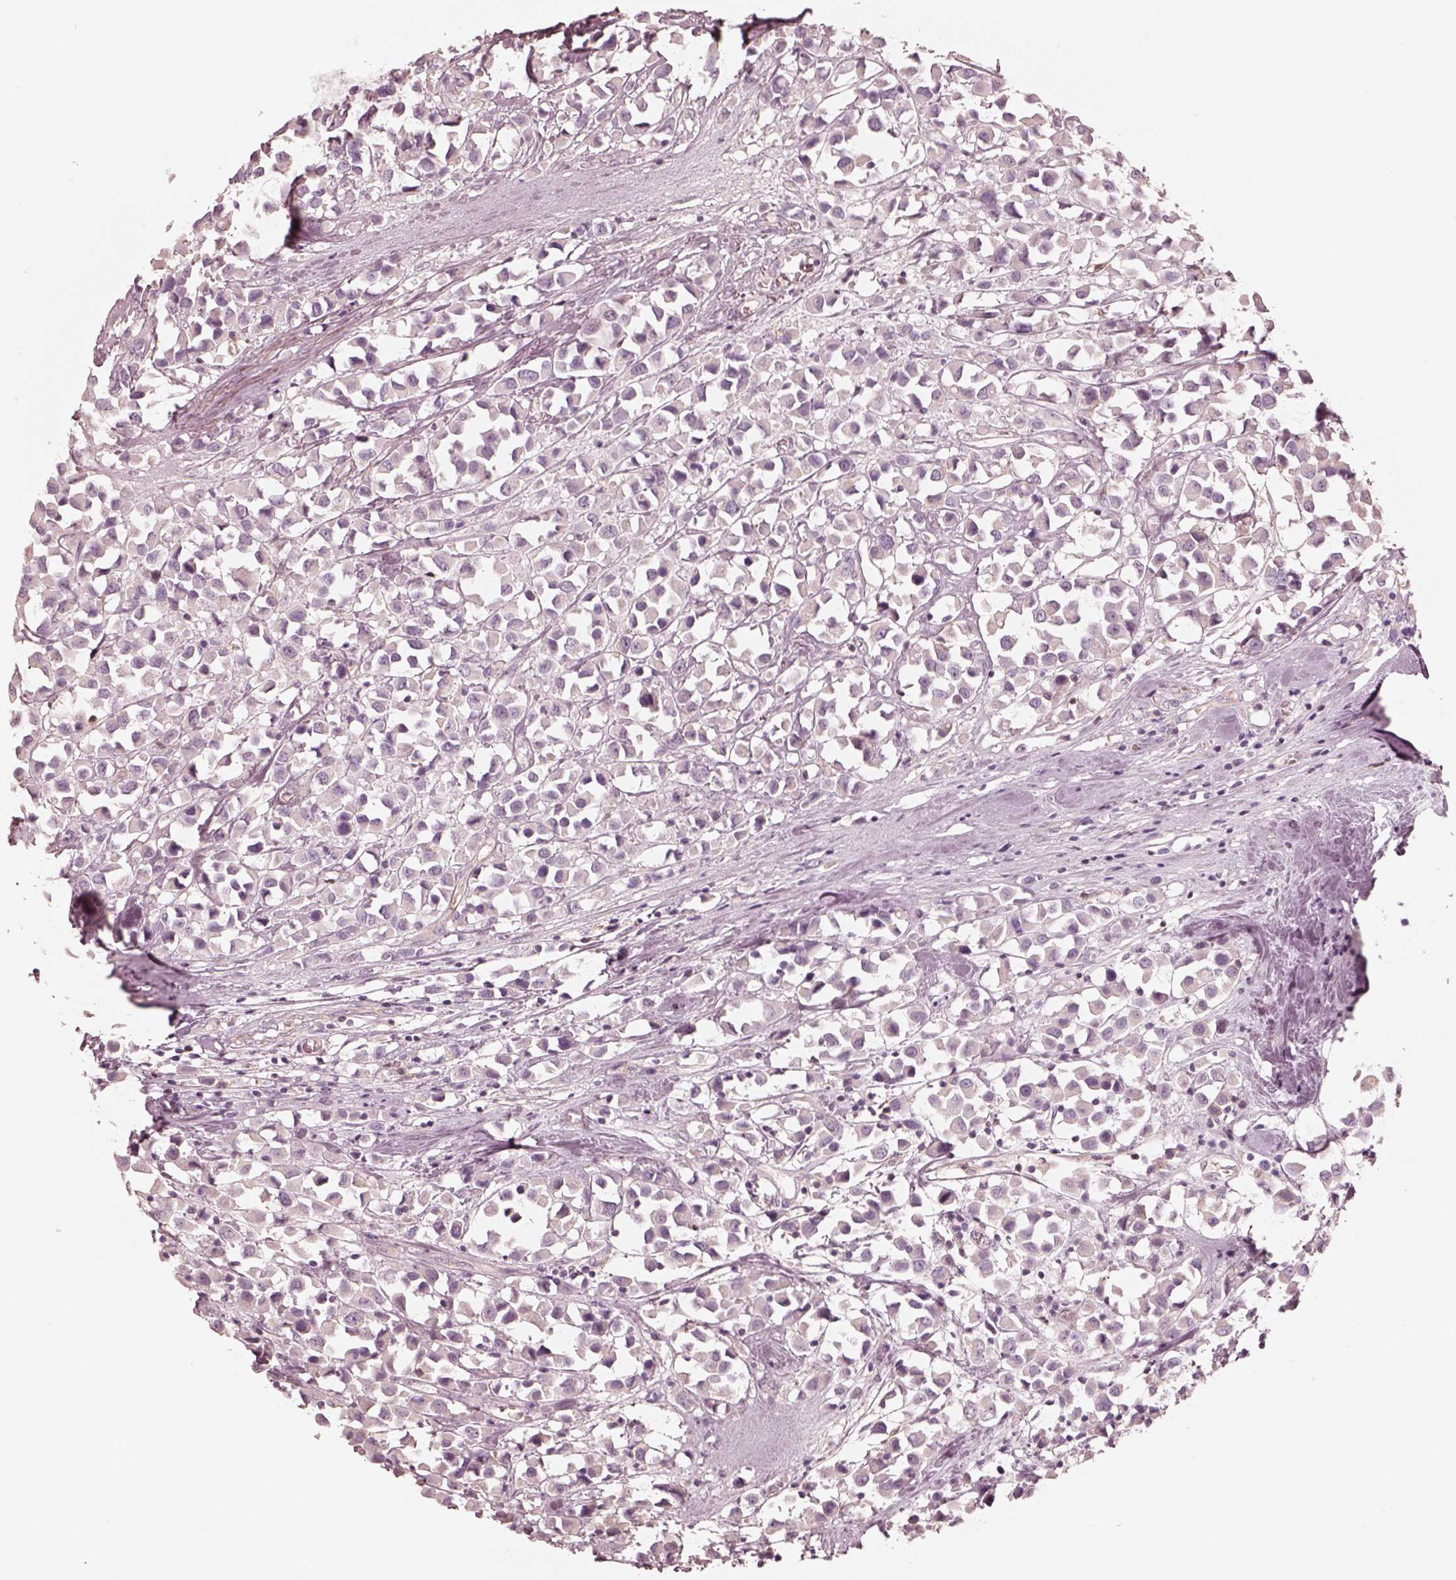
{"staining": {"intensity": "negative", "quantity": "none", "location": "none"}, "tissue": "breast cancer", "cell_type": "Tumor cells", "image_type": "cancer", "snomed": [{"axis": "morphology", "description": "Duct carcinoma"}, {"axis": "topography", "description": "Breast"}], "caption": "There is no significant staining in tumor cells of breast cancer (infiltrating ductal carcinoma).", "gene": "GPRIN1", "patient": {"sex": "female", "age": 61}}